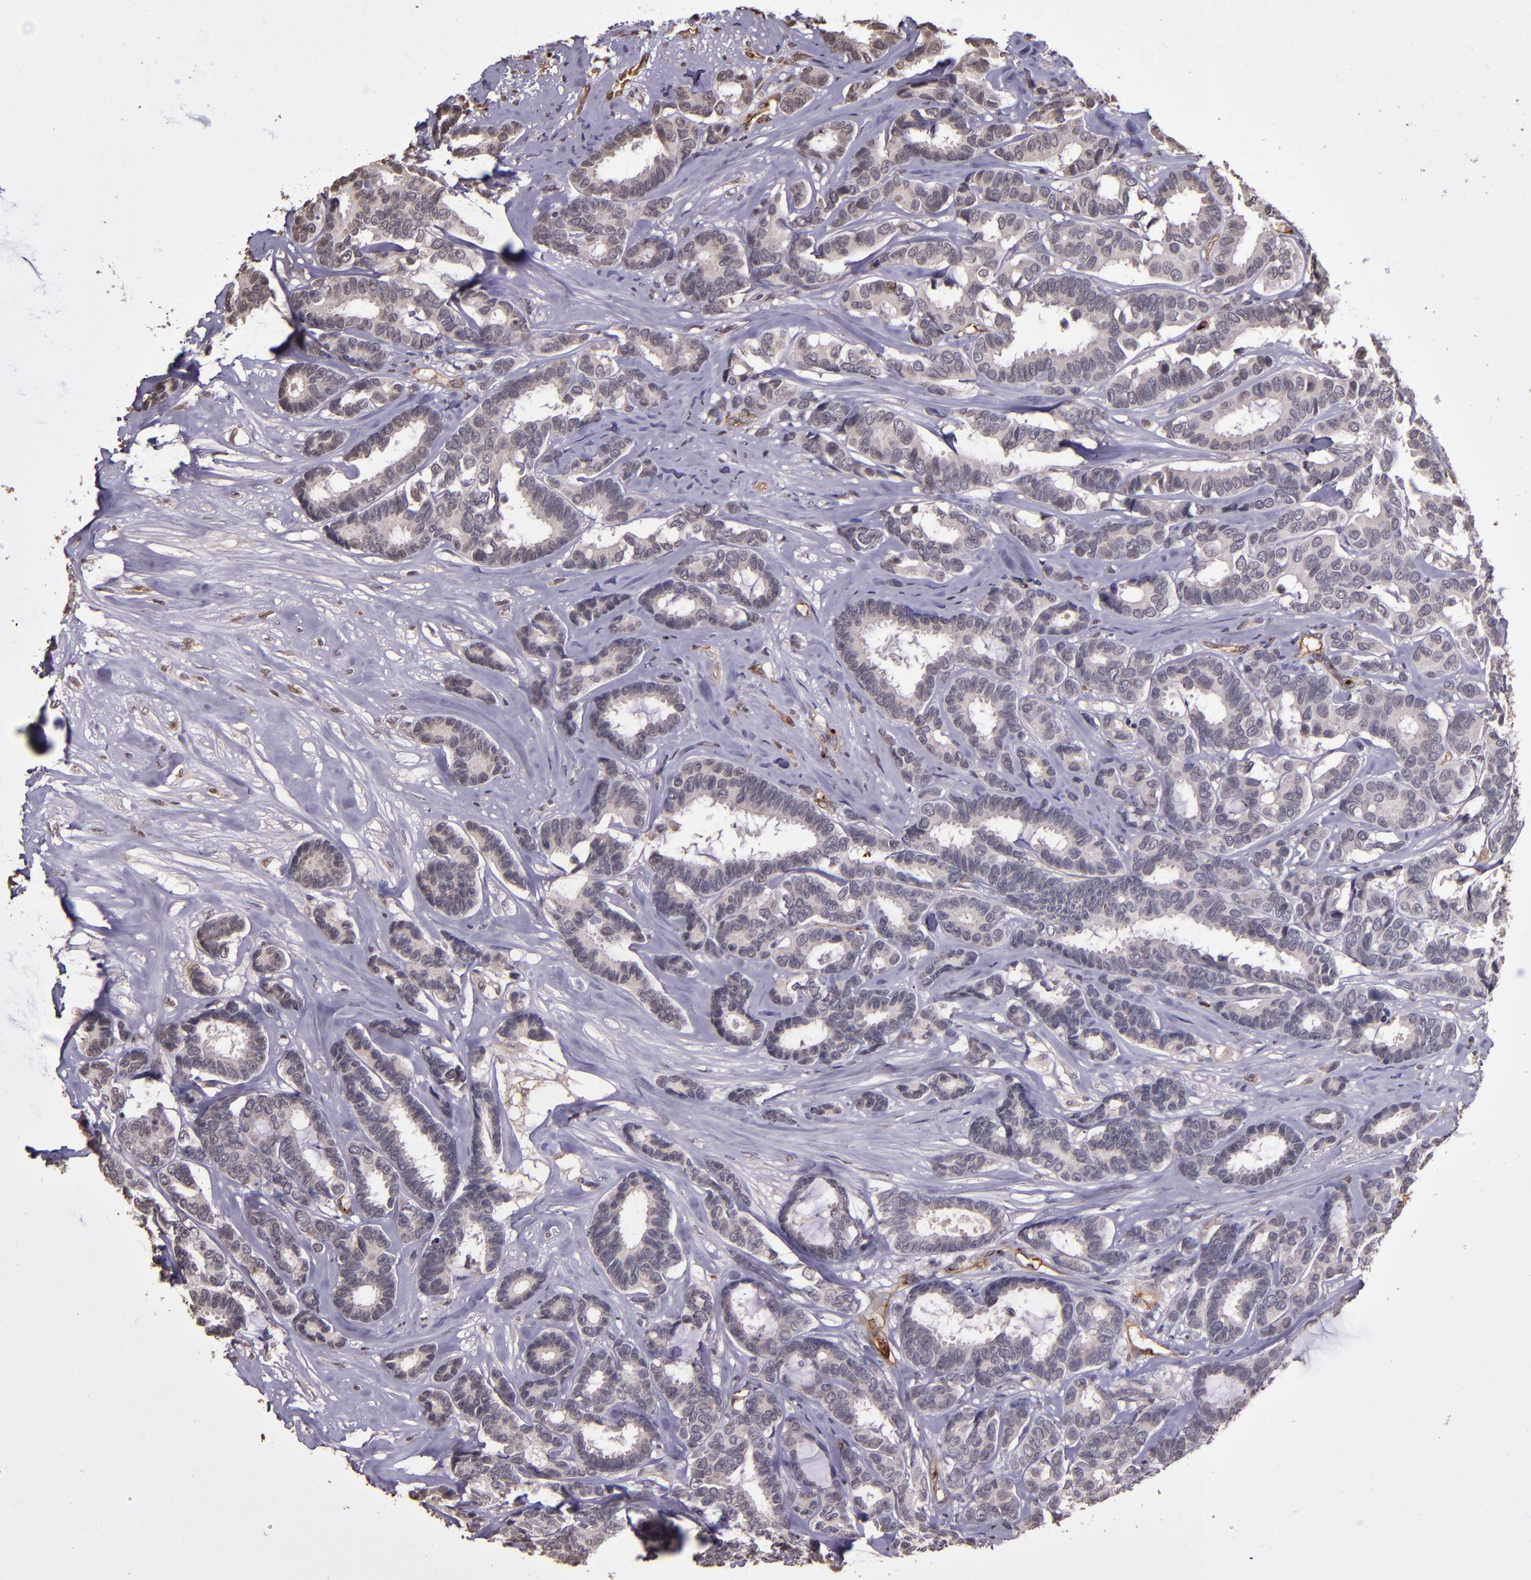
{"staining": {"intensity": "negative", "quantity": "none", "location": "none"}, "tissue": "breast cancer", "cell_type": "Tumor cells", "image_type": "cancer", "snomed": [{"axis": "morphology", "description": "Duct carcinoma"}, {"axis": "topography", "description": "Breast"}], "caption": "Immunohistochemistry image of human breast cancer stained for a protein (brown), which displays no staining in tumor cells.", "gene": "SLC2A3", "patient": {"sex": "female", "age": 87}}